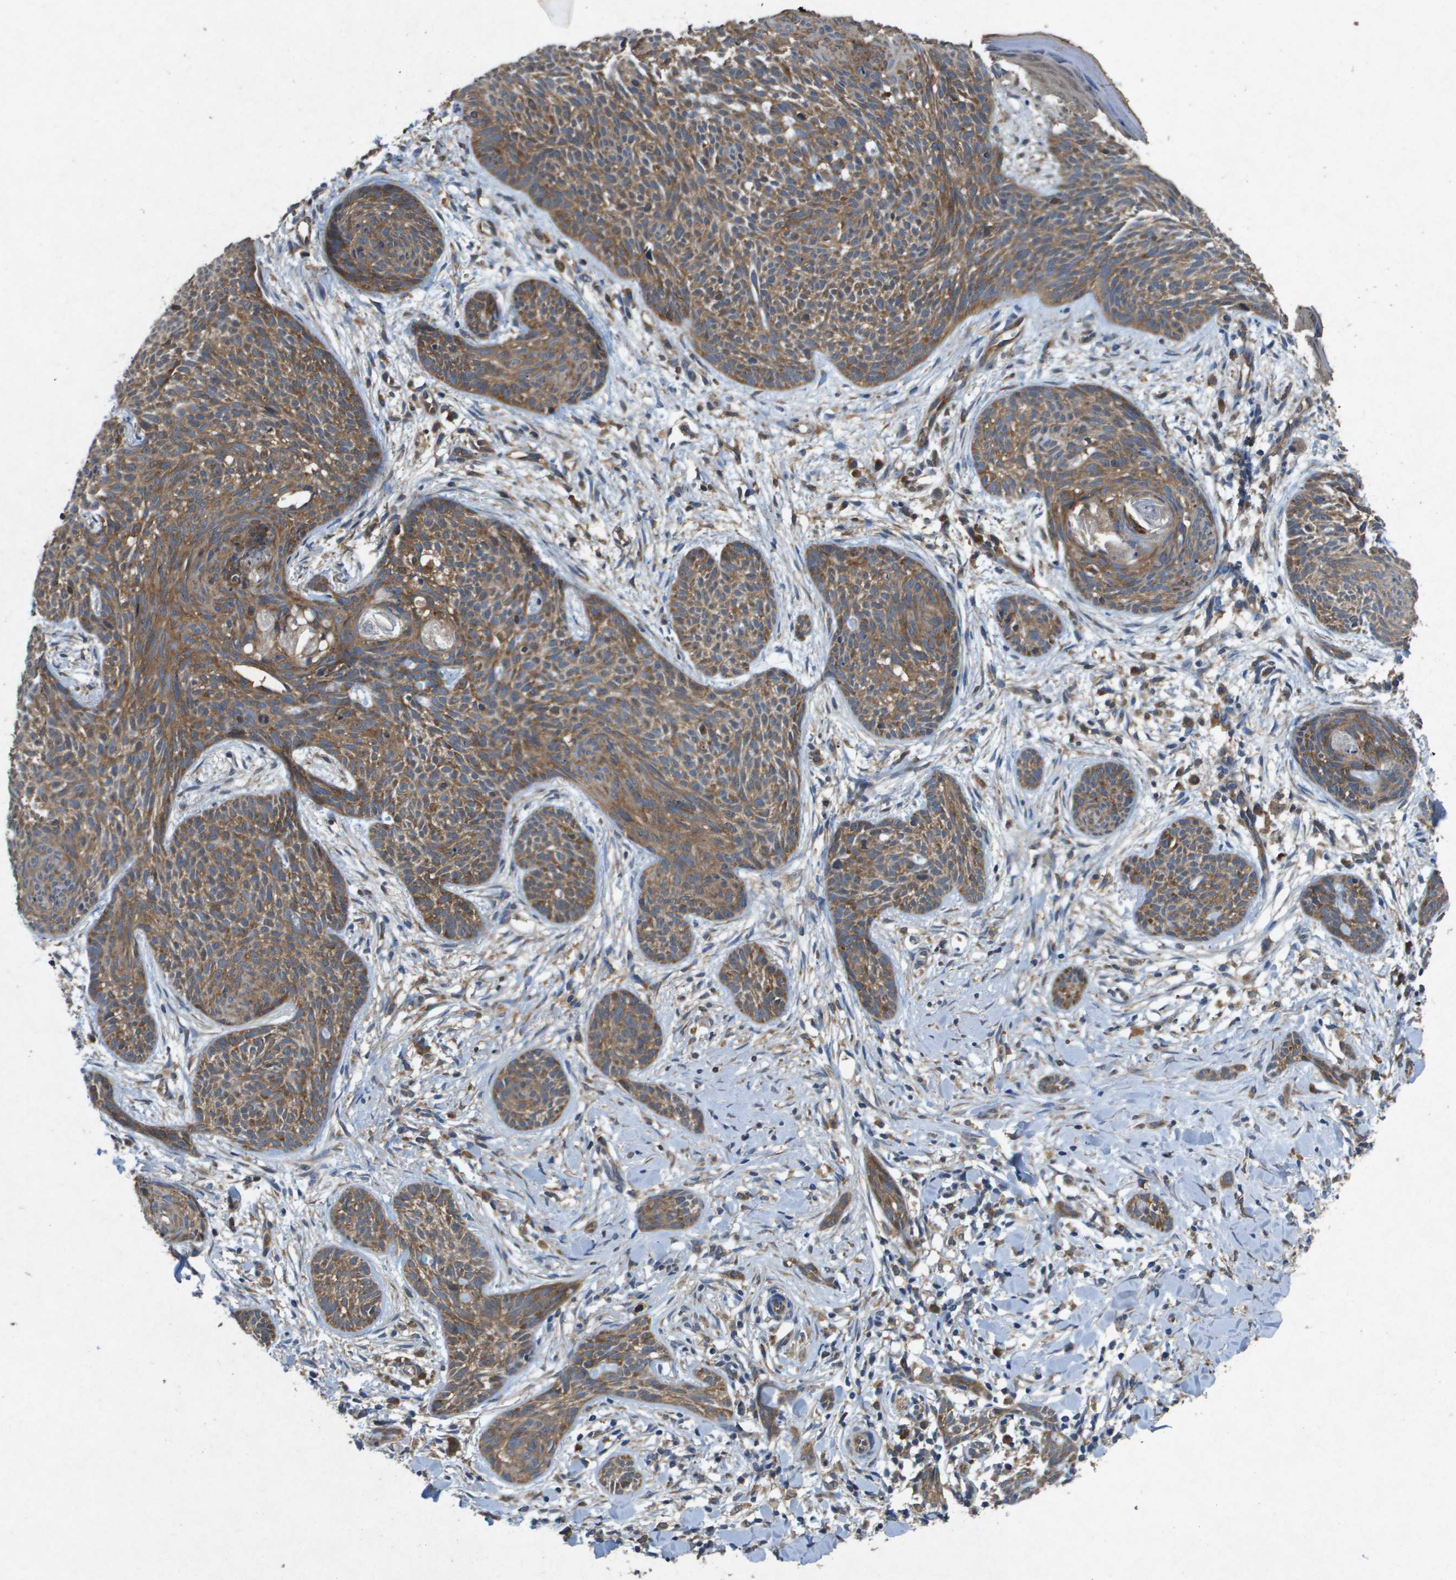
{"staining": {"intensity": "moderate", "quantity": ">75%", "location": "cytoplasmic/membranous"}, "tissue": "skin cancer", "cell_type": "Tumor cells", "image_type": "cancer", "snomed": [{"axis": "morphology", "description": "Basal cell carcinoma"}, {"axis": "topography", "description": "Skin"}], "caption": "Human basal cell carcinoma (skin) stained with a brown dye displays moderate cytoplasmic/membranous positive positivity in about >75% of tumor cells.", "gene": "PTPRT", "patient": {"sex": "female", "age": 59}}